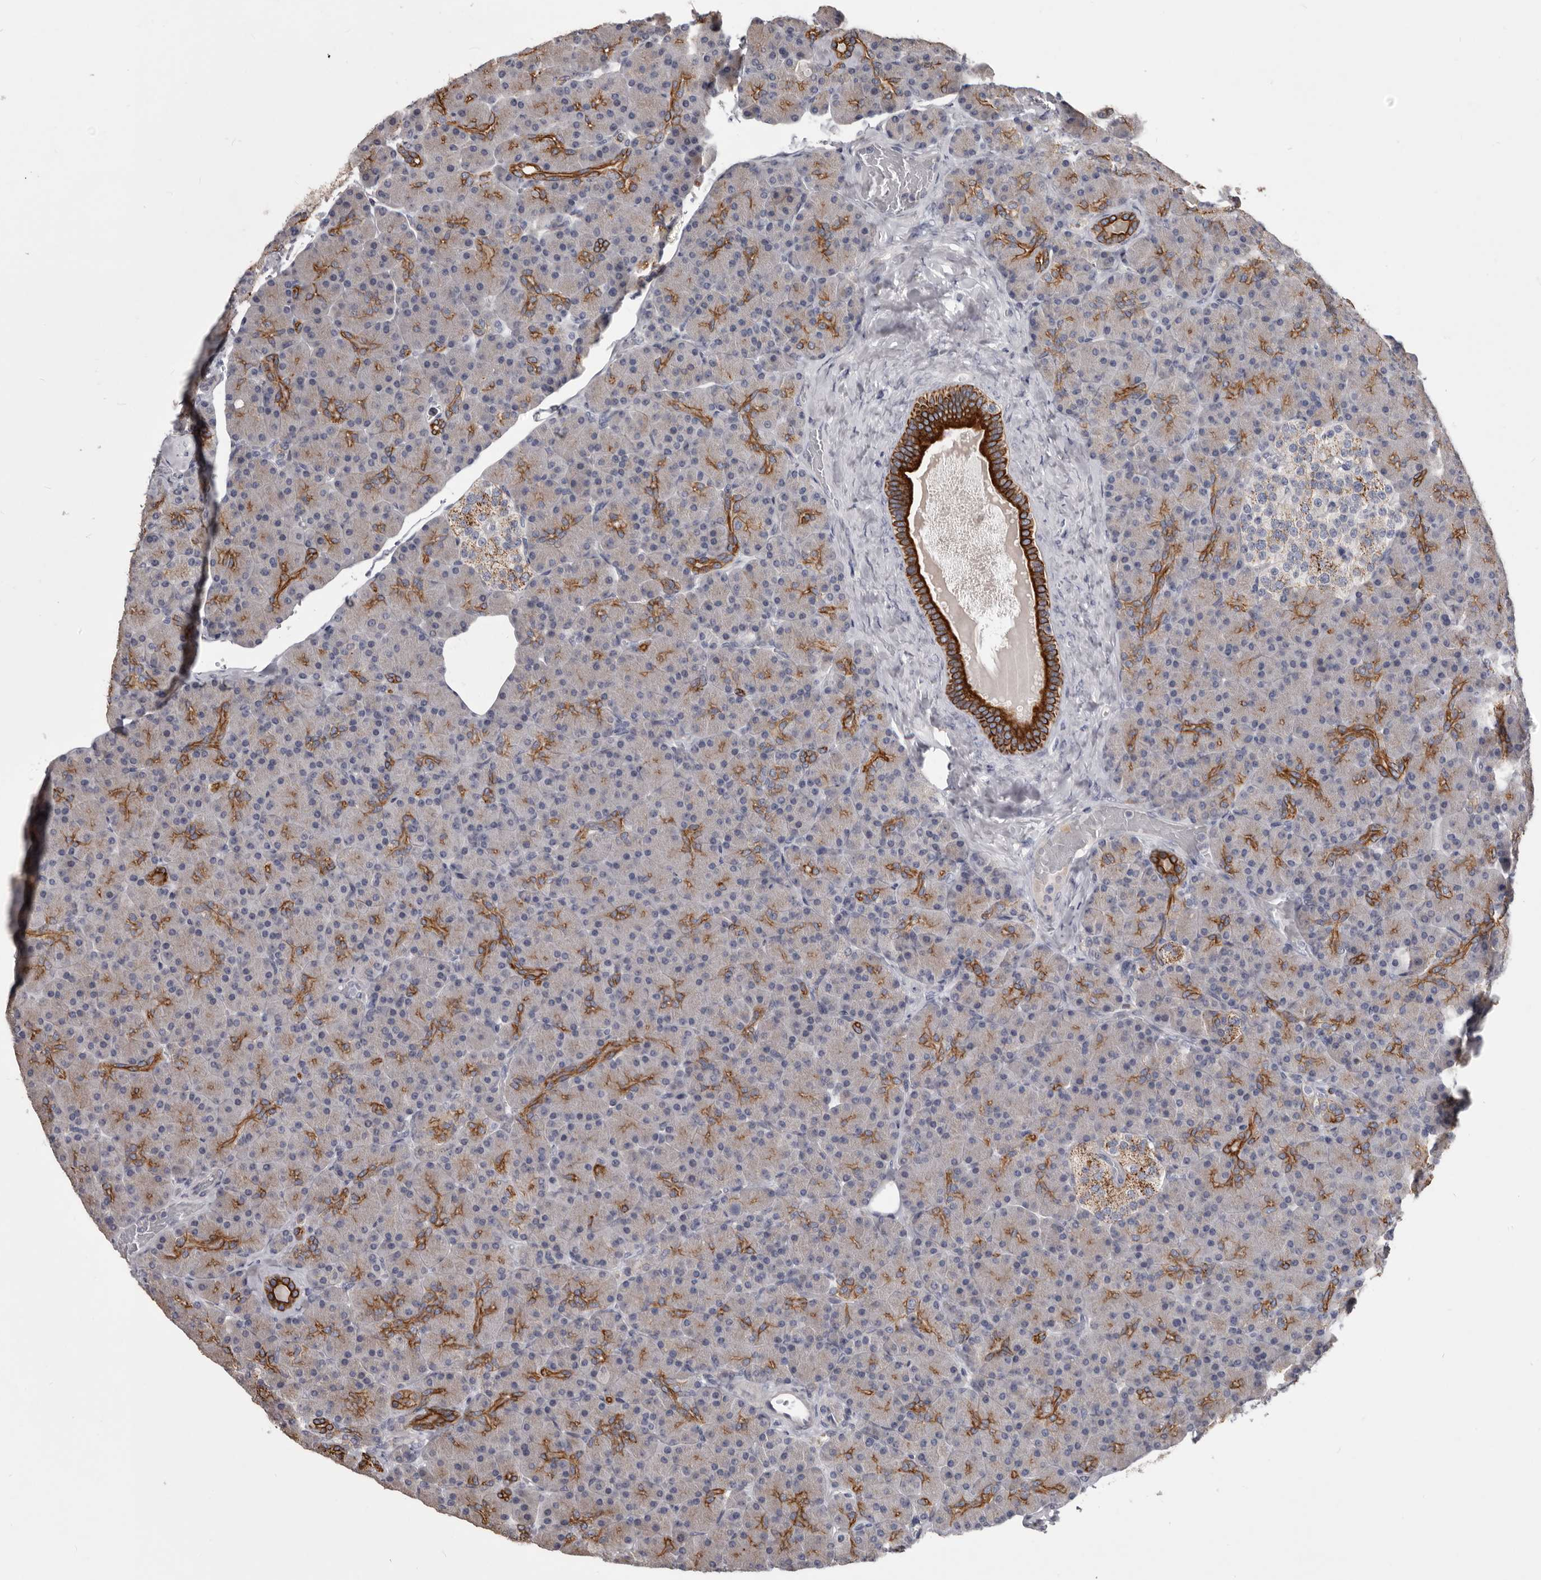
{"staining": {"intensity": "strong", "quantity": "25%-75%", "location": "cytoplasmic/membranous"}, "tissue": "pancreas", "cell_type": "Exocrine glandular cells", "image_type": "normal", "snomed": [{"axis": "morphology", "description": "Normal tissue, NOS"}, {"axis": "topography", "description": "Pancreas"}], "caption": "Immunohistochemical staining of unremarkable human pancreas displays 25%-75% levels of strong cytoplasmic/membranous protein positivity in approximately 25%-75% of exocrine glandular cells.", "gene": "LPAR6", "patient": {"sex": "female", "age": 43}}